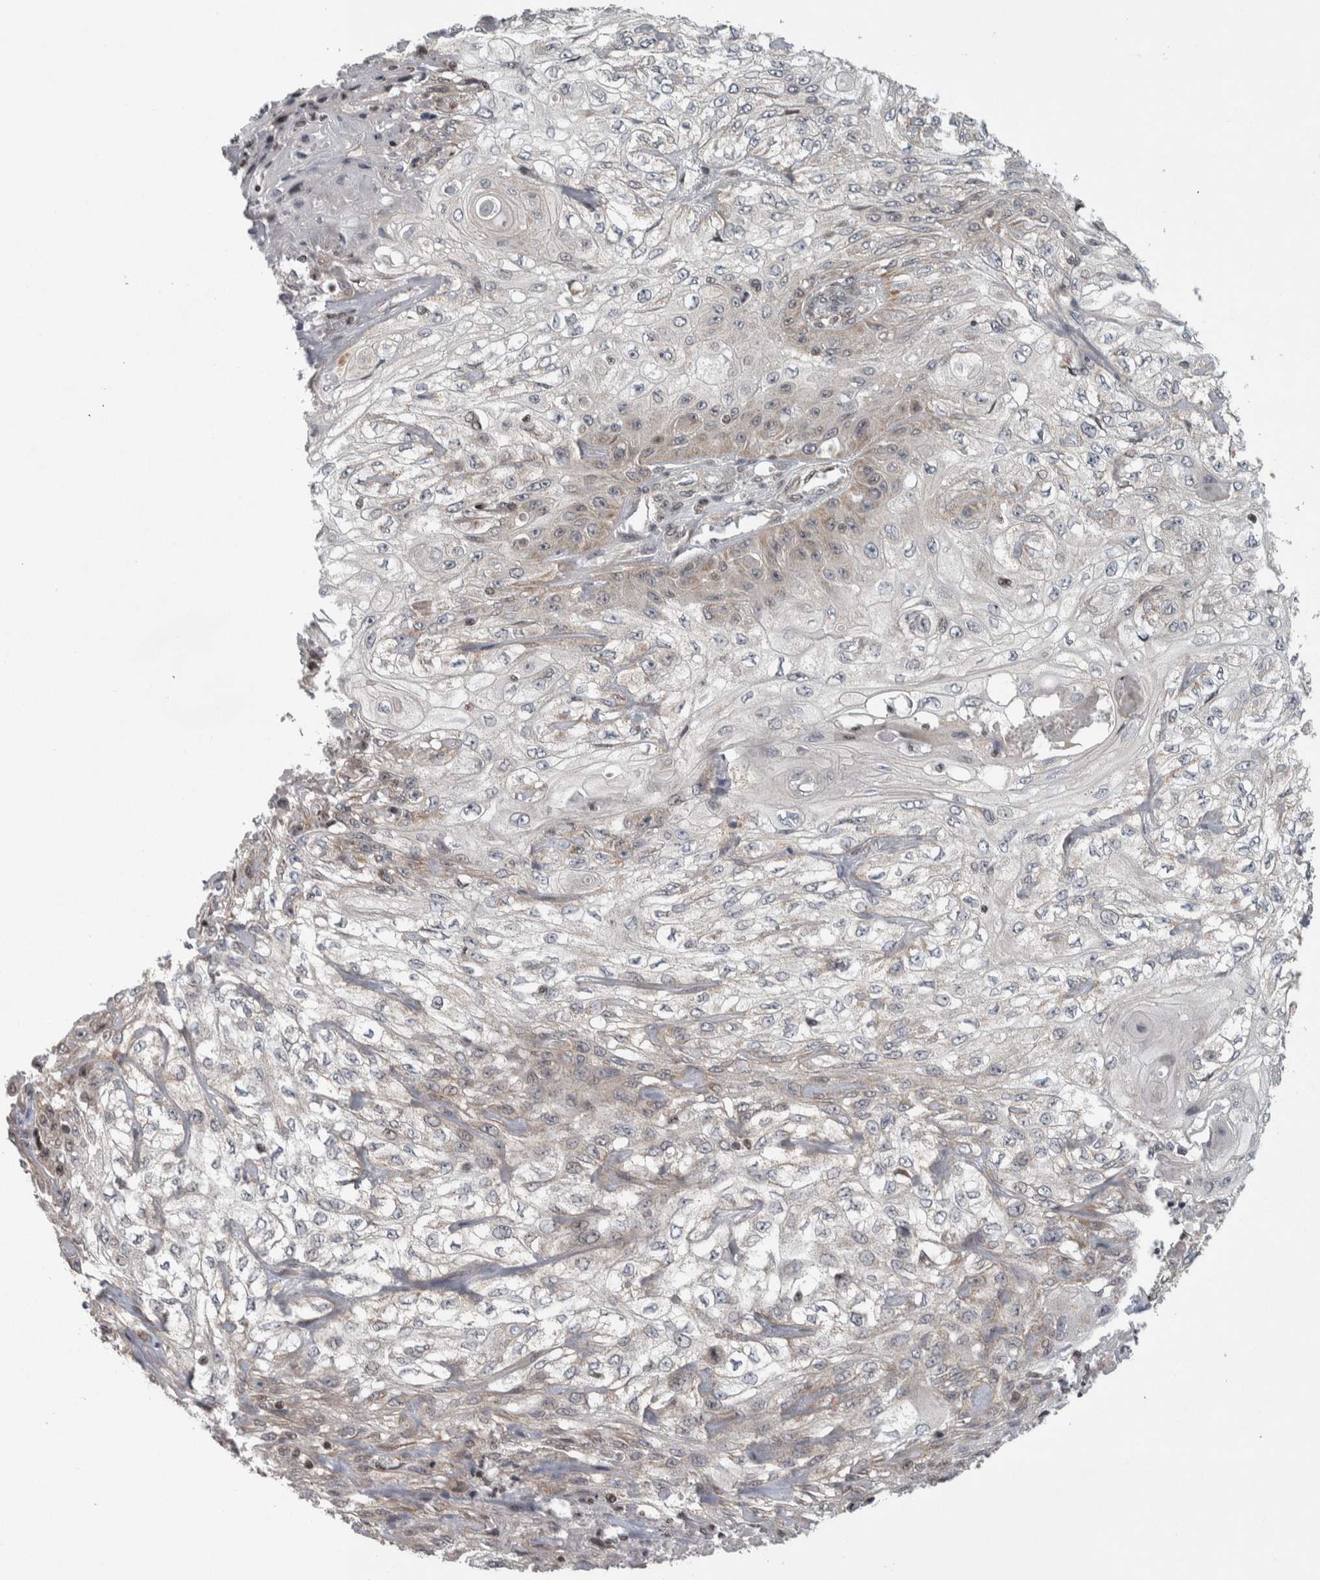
{"staining": {"intensity": "weak", "quantity": "<25%", "location": "cytoplasmic/membranous"}, "tissue": "skin cancer", "cell_type": "Tumor cells", "image_type": "cancer", "snomed": [{"axis": "morphology", "description": "Squamous cell carcinoma, NOS"}, {"axis": "morphology", "description": "Squamous cell carcinoma, metastatic, NOS"}, {"axis": "topography", "description": "Skin"}, {"axis": "topography", "description": "Lymph node"}], "caption": "IHC histopathology image of skin squamous cell carcinoma stained for a protein (brown), which displays no expression in tumor cells.", "gene": "CWC27", "patient": {"sex": "male", "age": 75}}